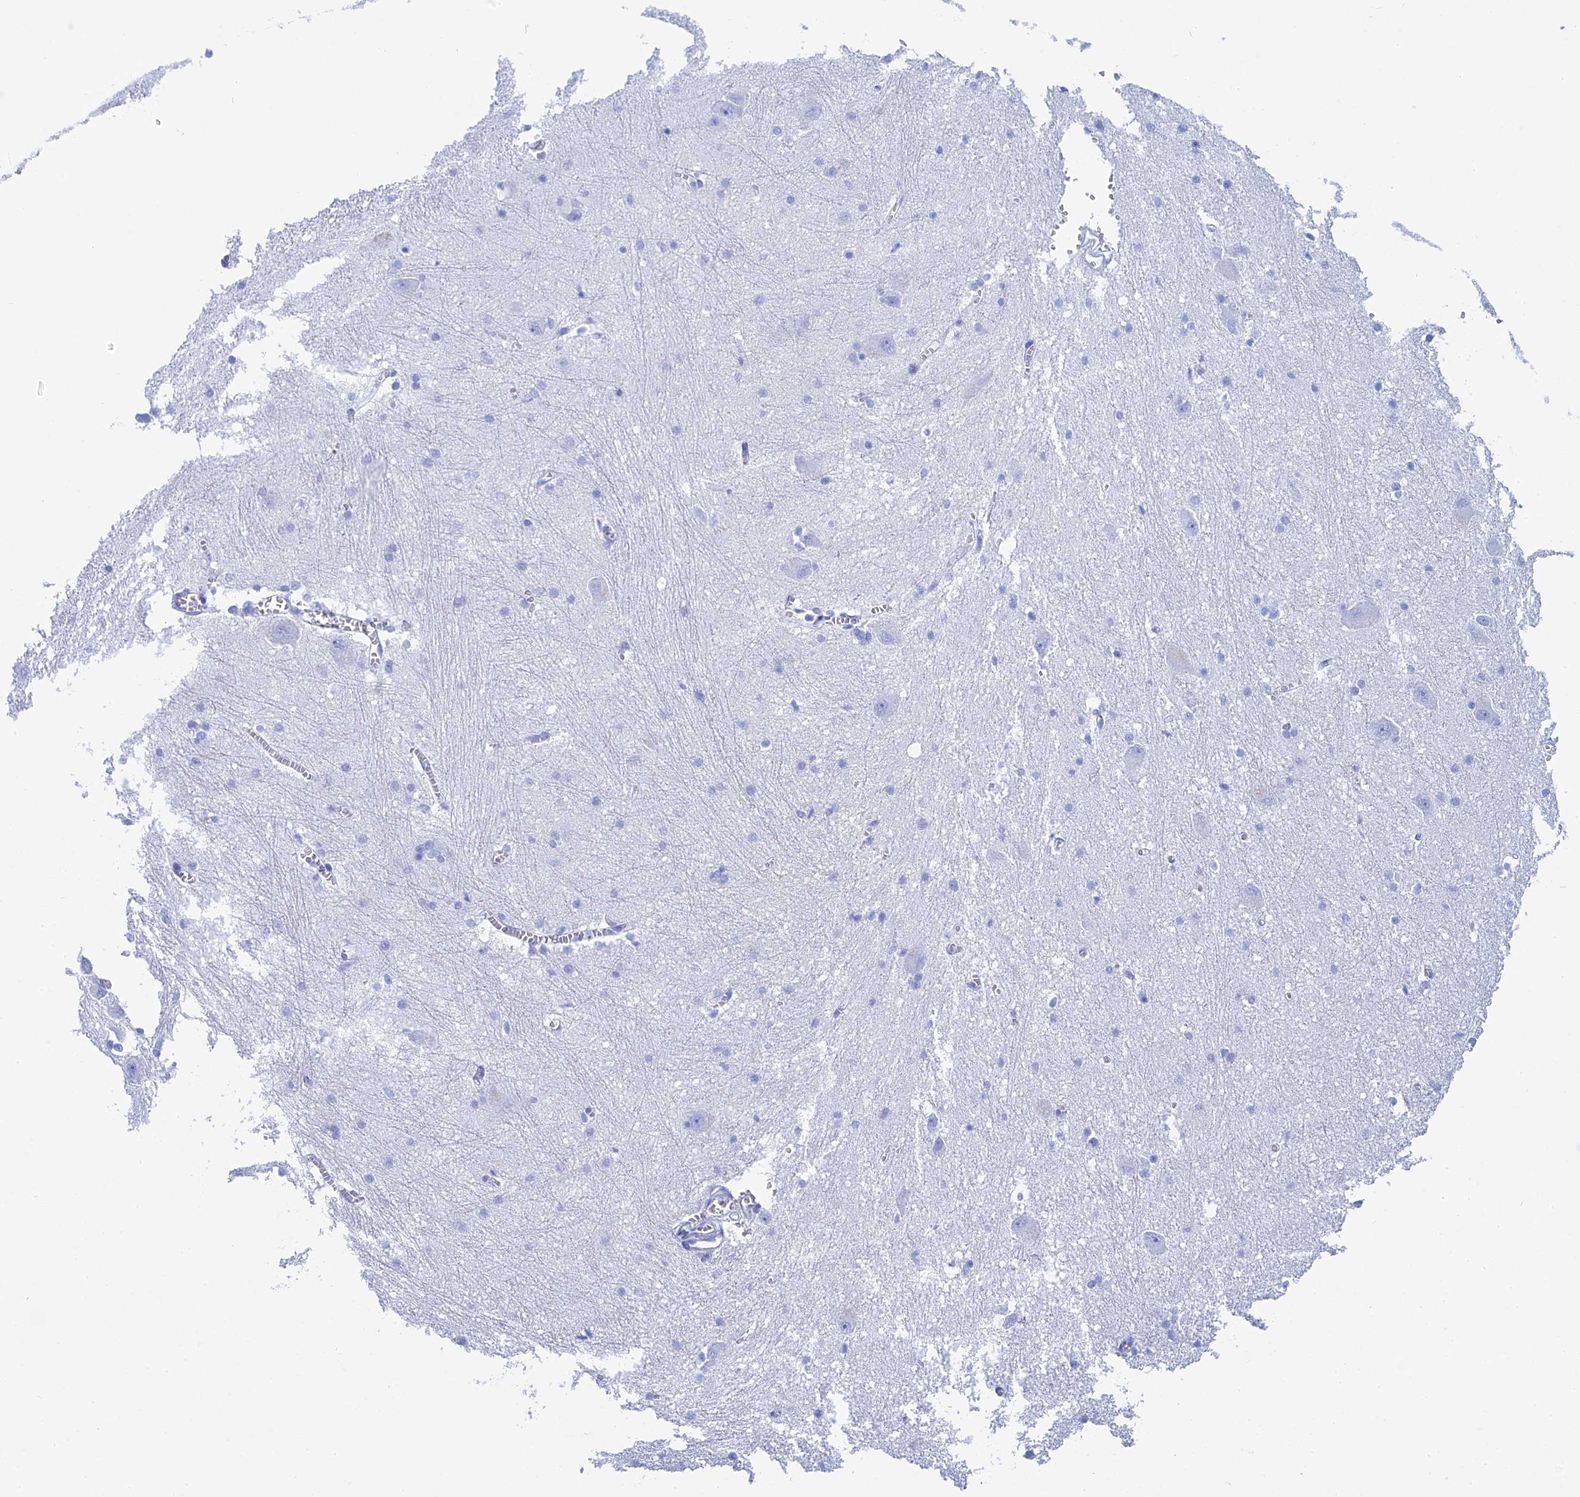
{"staining": {"intensity": "negative", "quantity": "none", "location": "none"}, "tissue": "caudate", "cell_type": "Glial cells", "image_type": "normal", "snomed": [{"axis": "morphology", "description": "Normal tissue, NOS"}, {"axis": "topography", "description": "Lateral ventricle wall"}], "caption": "High magnification brightfield microscopy of normal caudate stained with DAB (brown) and counterstained with hematoxylin (blue): glial cells show no significant expression.", "gene": "TEX101", "patient": {"sex": "male", "age": 37}}